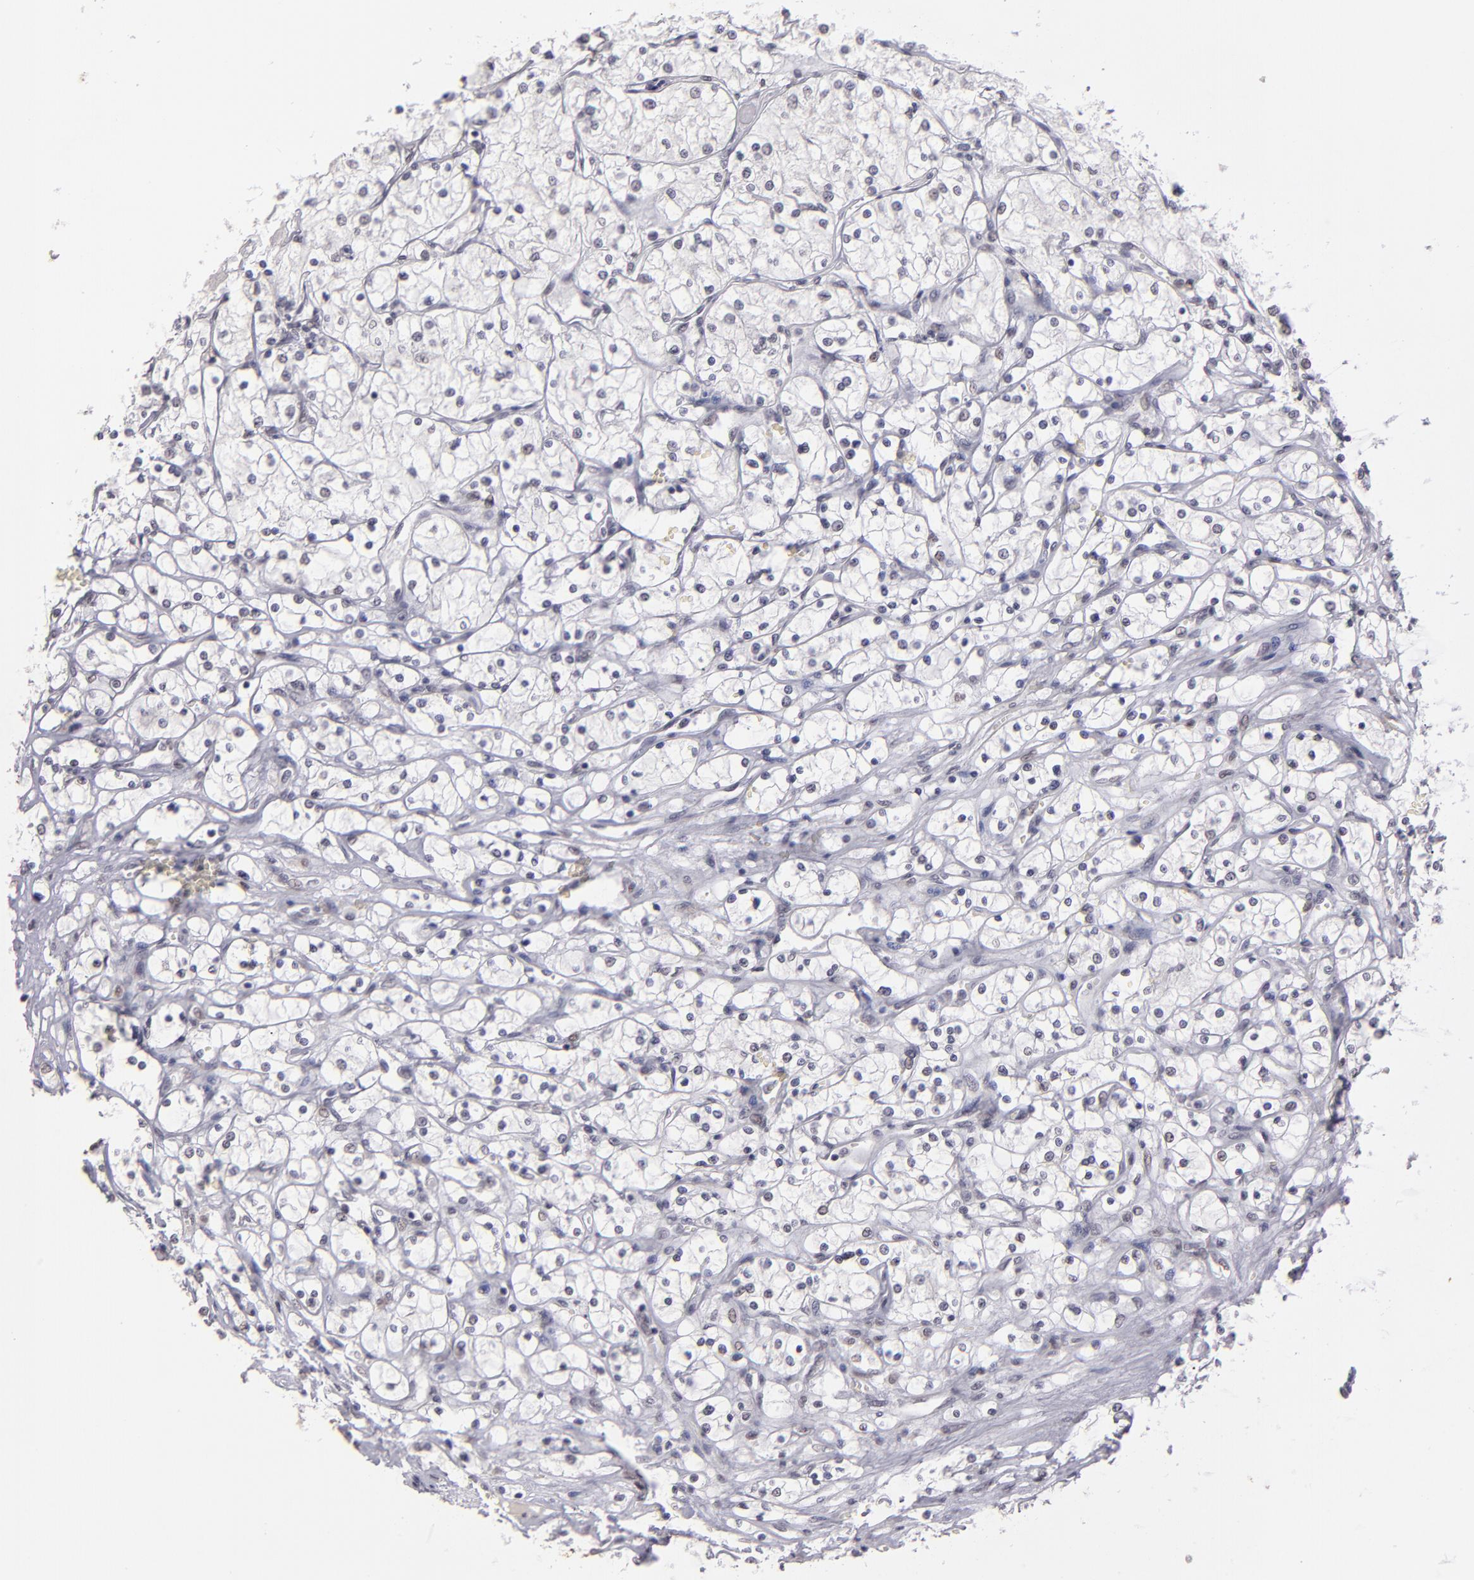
{"staining": {"intensity": "weak", "quantity": "<25%", "location": "nuclear"}, "tissue": "renal cancer", "cell_type": "Tumor cells", "image_type": "cancer", "snomed": [{"axis": "morphology", "description": "Adenocarcinoma, NOS"}, {"axis": "topography", "description": "Kidney"}], "caption": "High magnification brightfield microscopy of renal cancer (adenocarcinoma) stained with DAB (3,3'-diaminobenzidine) (brown) and counterstained with hematoxylin (blue): tumor cells show no significant expression. (Immunohistochemistry, brightfield microscopy, high magnification).", "gene": "OTUB2", "patient": {"sex": "male", "age": 61}}